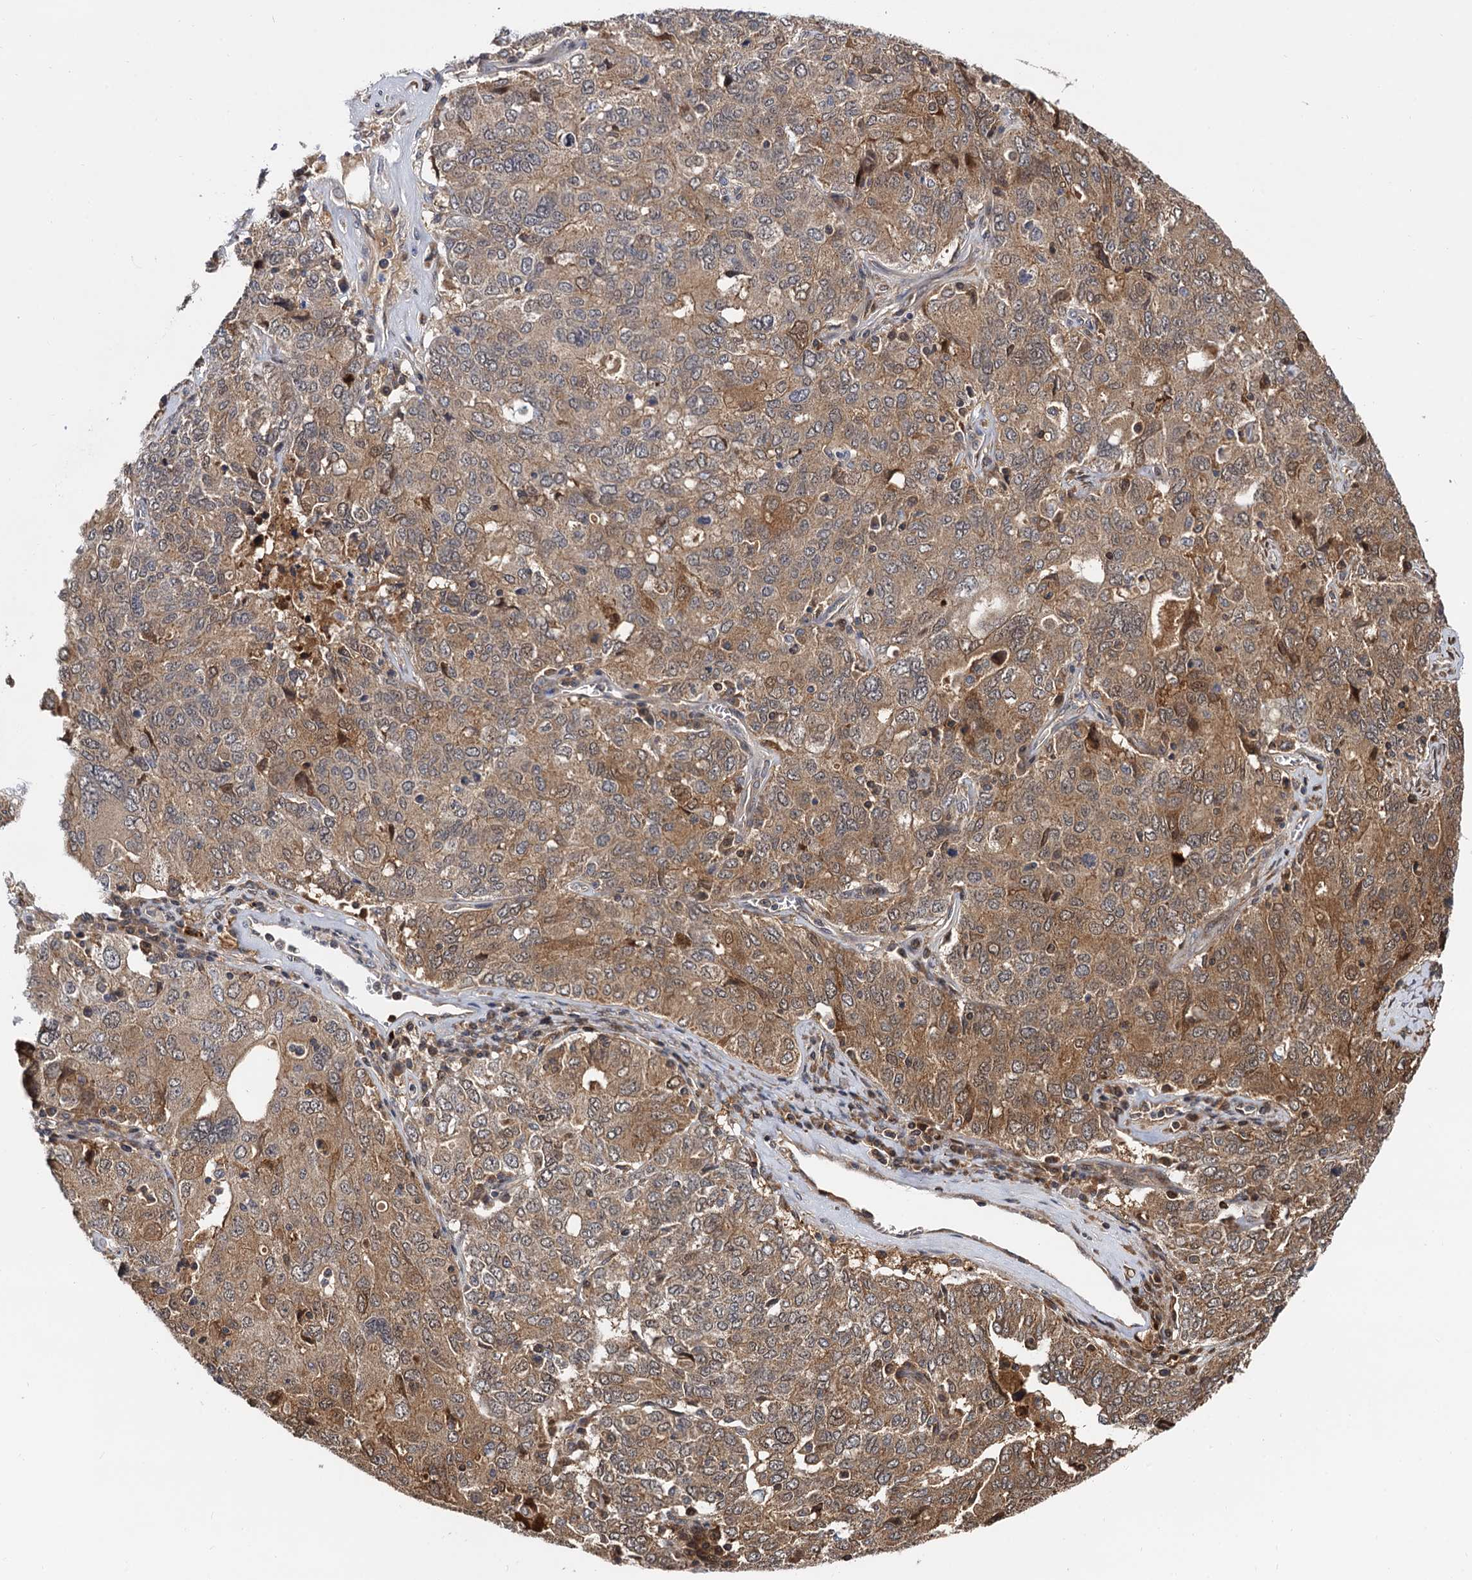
{"staining": {"intensity": "moderate", "quantity": ">75%", "location": "cytoplasmic/membranous"}, "tissue": "ovarian cancer", "cell_type": "Tumor cells", "image_type": "cancer", "snomed": [{"axis": "morphology", "description": "Carcinoma, endometroid"}, {"axis": "topography", "description": "Ovary"}], "caption": "Immunohistochemical staining of ovarian cancer exhibits medium levels of moderate cytoplasmic/membranous protein staining in about >75% of tumor cells.", "gene": "SELENOP", "patient": {"sex": "female", "age": 62}}